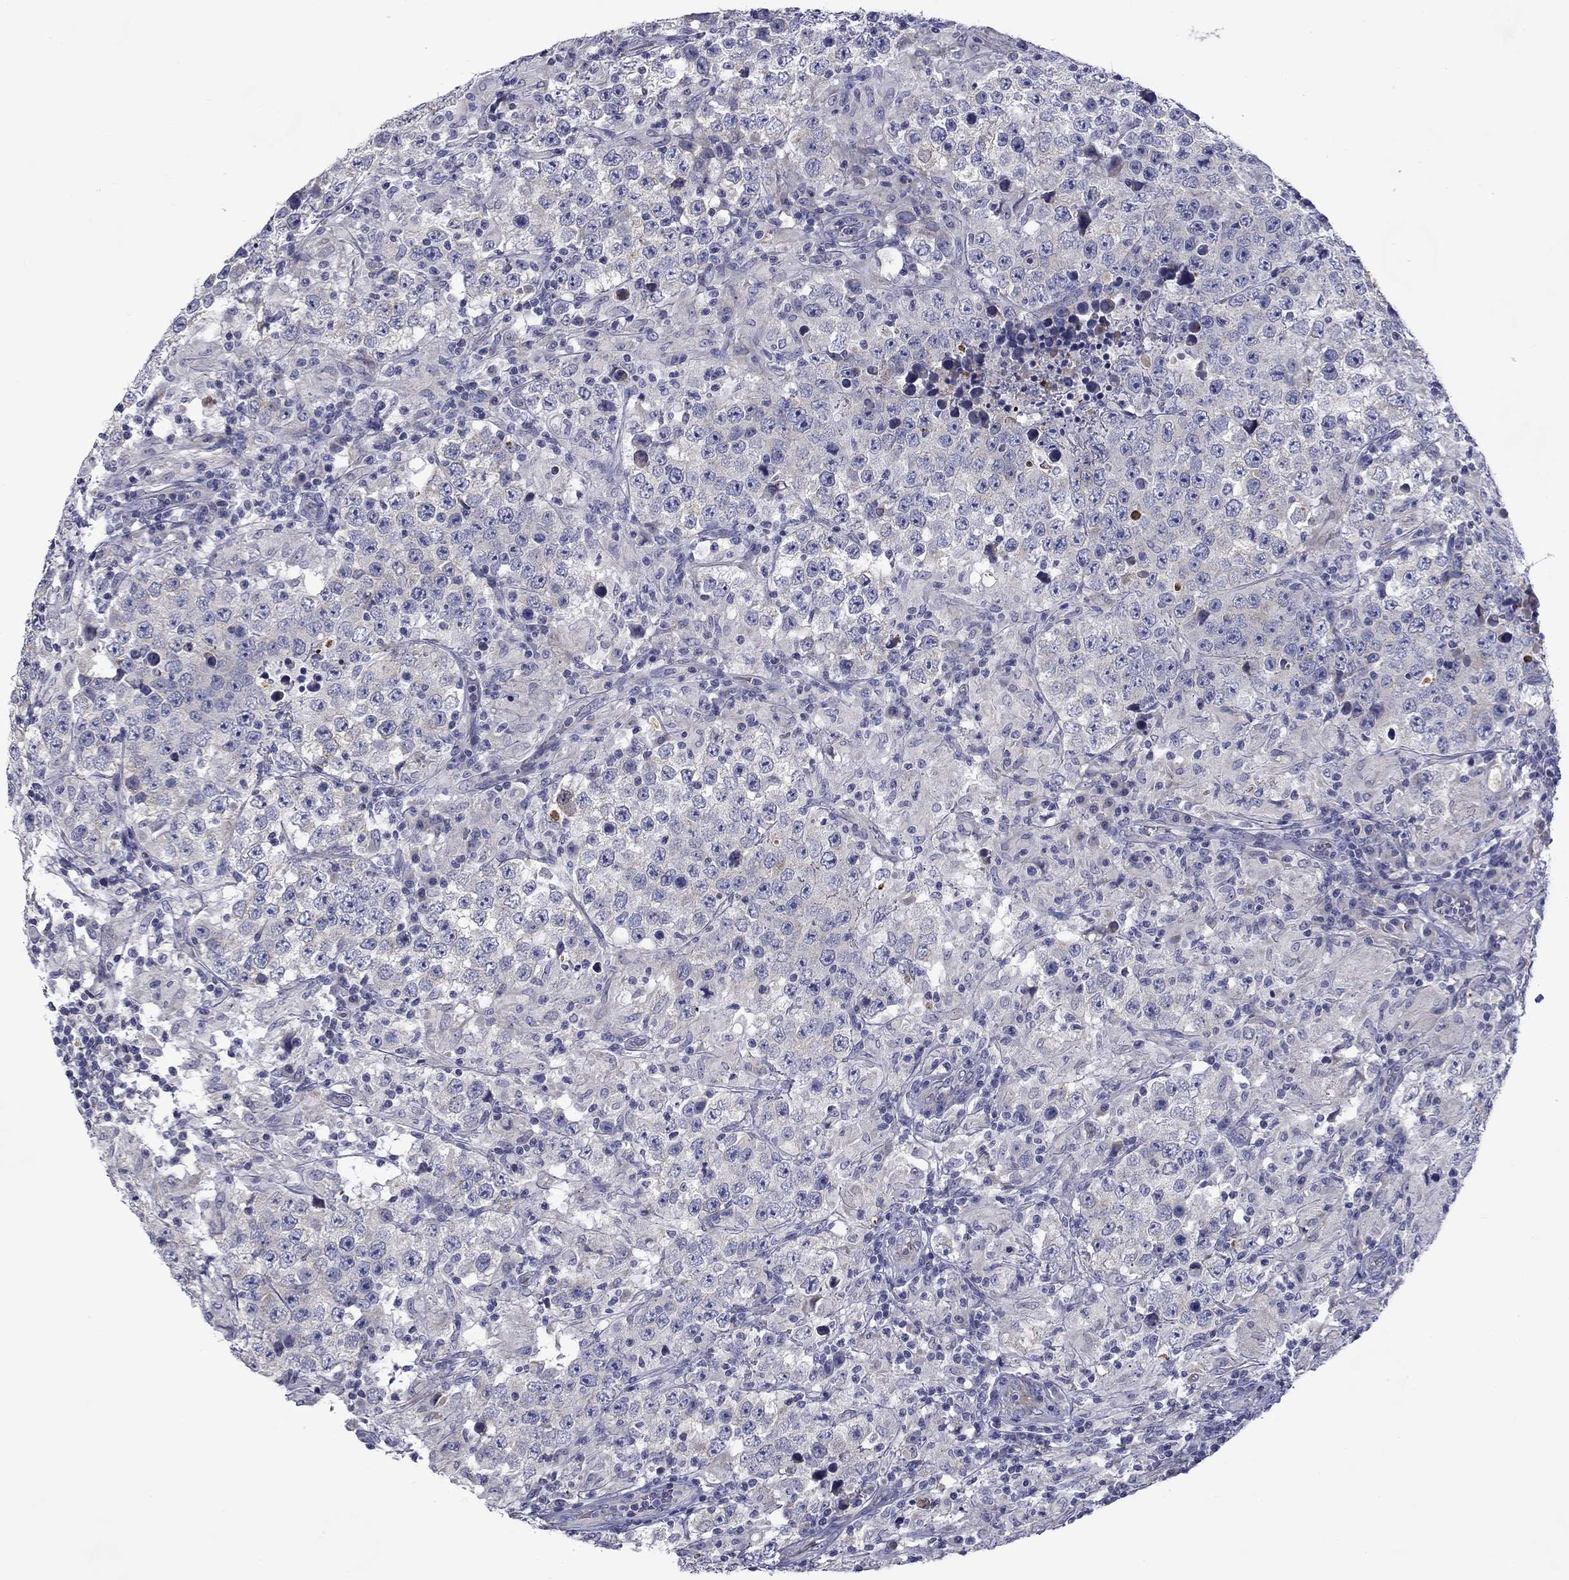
{"staining": {"intensity": "negative", "quantity": "none", "location": "none"}, "tissue": "testis cancer", "cell_type": "Tumor cells", "image_type": "cancer", "snomed": [{"axis": "morphology", "description": "Seminoma, NOS"}, {"axis": "morphology", "description": "Carcinoma, Embryonal, NOS"}, {"axis": "topography", "description": "Testis"}], "caption": "Immunohistochemistry (IHC) histopathology image of human embryonal carcinoma (testis) stained for a protein (brown), which displays no staining in tumor cells.", "gene": "SPATA7", "patient": {"sex": "male", "age": 41}}